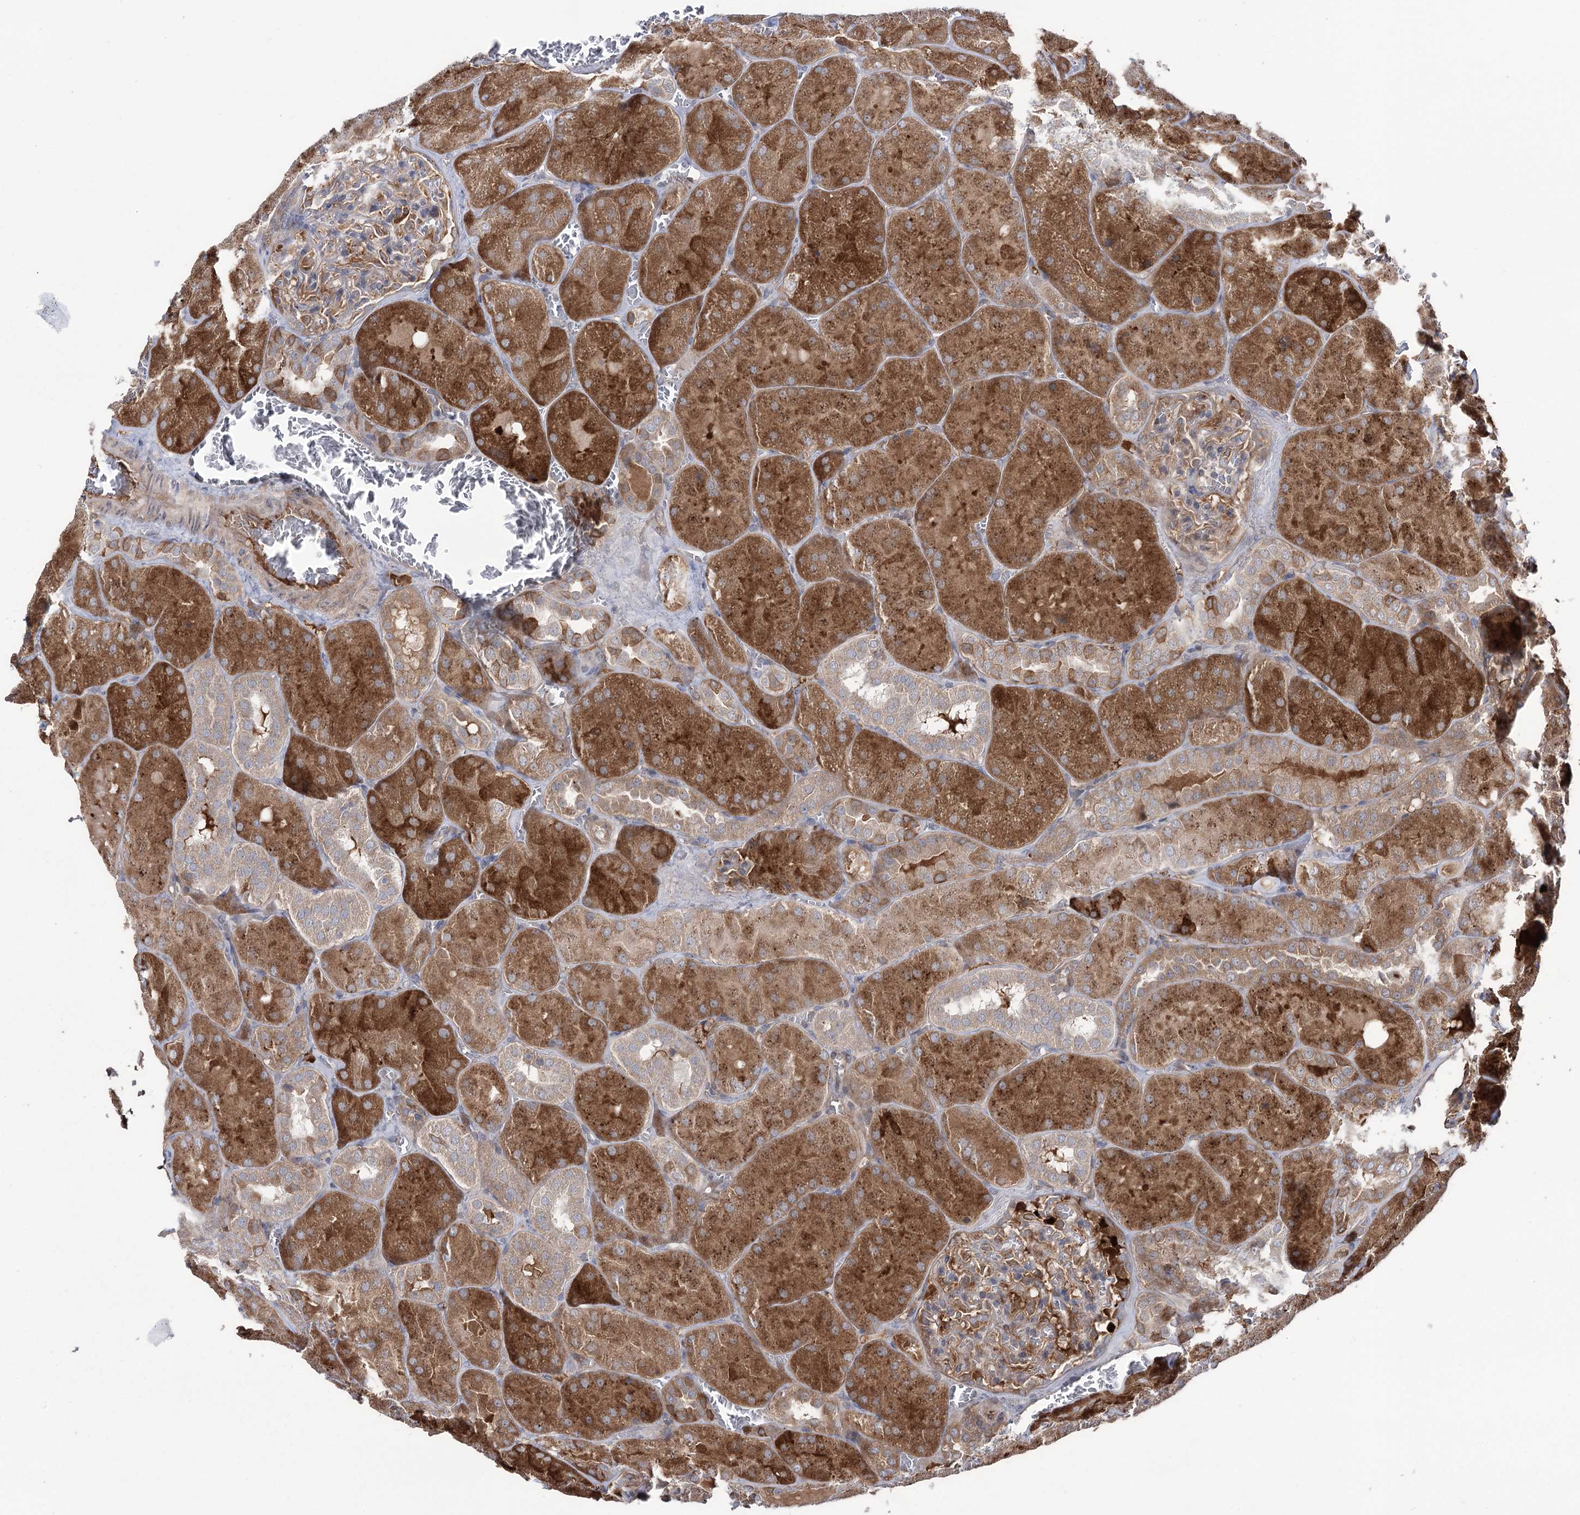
{"staining": {"intensity": "moderate", "quantity": "<25%", "location": "cytoplasmic/membranous"}, "tissue": "kidney", "cell_type": "Cells in glomeruli", "image_type": "normal", "snomed": [{"axis": "morphology", "description": "Normal tissue, NOS"}, {"axis": "topography", "description": "Kidney"}], "caption": "There is low levels of moderate cytoplasmic/membranous positivity in cells in glomeruli of benign kidney, as demonstrated by immunohistochemical staining (brown color).", "gene": "OTUD1", "patient": {"sex": "male", "age": 28}}